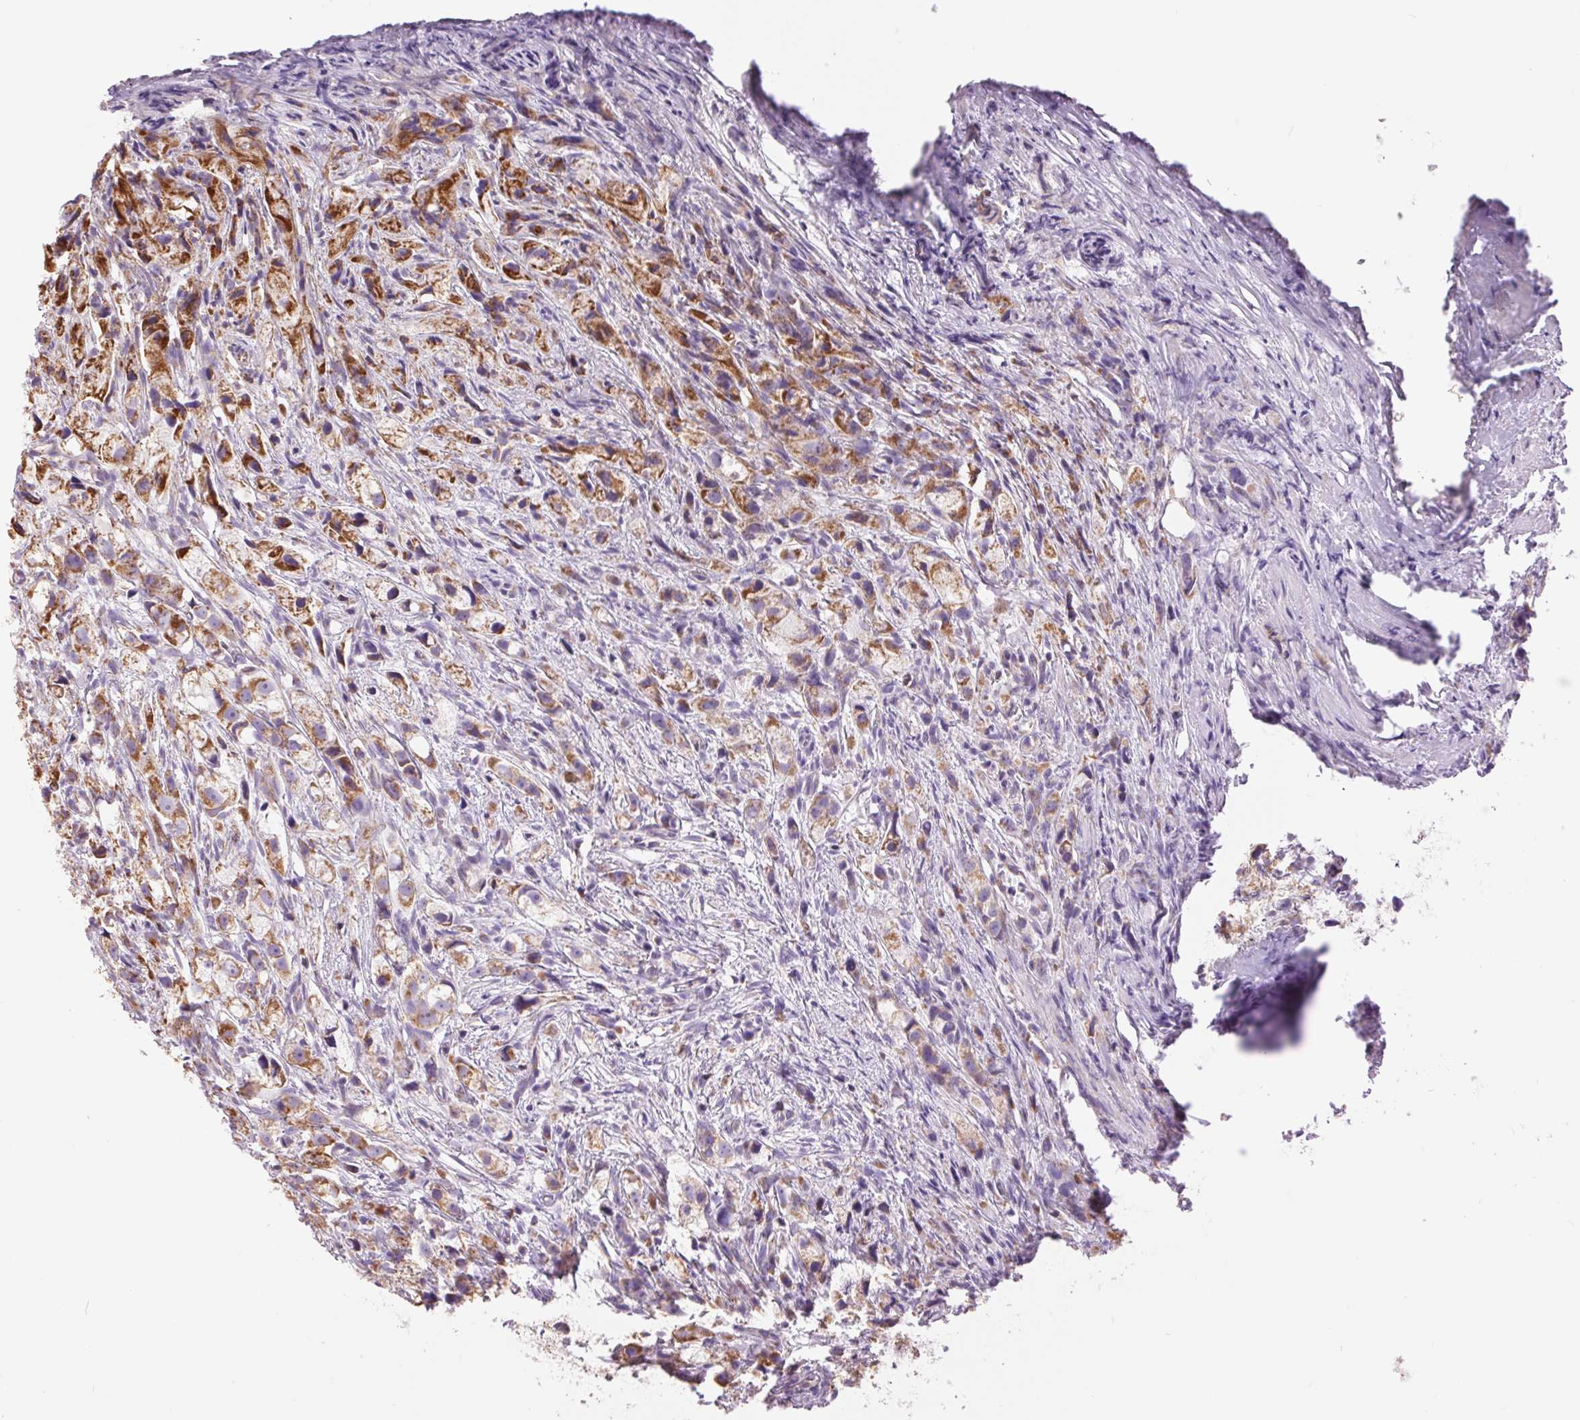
{"staining": {"intensity": "moderate", "quantity": ">75%", "location": "cytoplasmic/membranous"}, "tissue": "prostate cancer", "cell_type": "Tumor cells", "image_type": "cancer", "snomed": [{"axis": "morphology", "description": "Adenocarcinoma, High grade"}, {"axis": "topography", "description": "Prostate"}], "caption": "Protein analysis of prostate adenocarcinoma (high-grade) tissue displays moderate cytoplasmic/membranous positivity in about >75% of tumor cells.", "gene": "ATP5PB", "patient": {"sex": "male", "age": 75}}